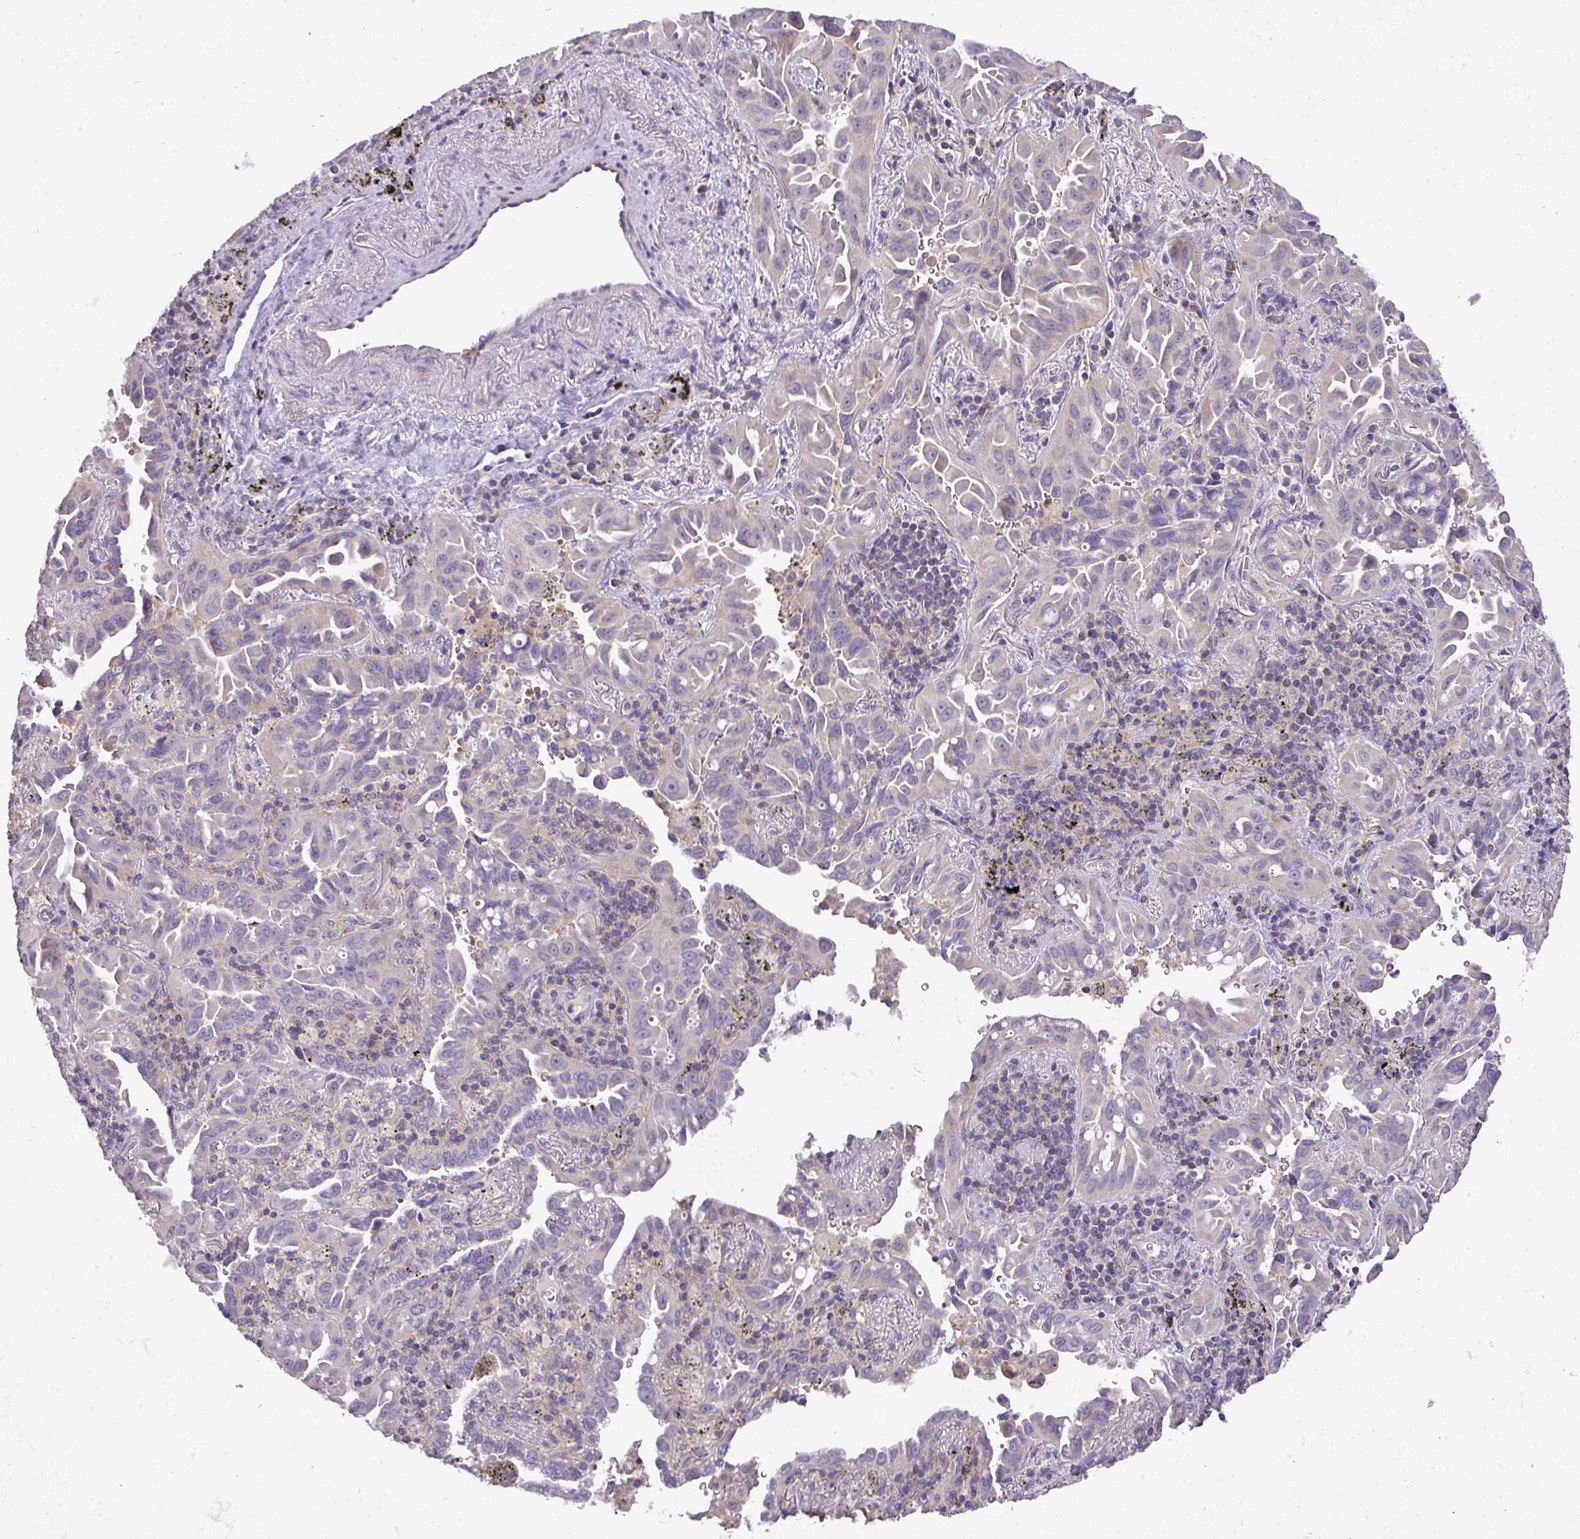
{"staining": {"intensity": "negative", "quantity": "none", "location": "none"}, "tissue": "lung cancer", "cell_type": "Tumor cells", "image_type": "cancer", "snomed": [{"axis": "morphology", "description": "Adenocarcinoma, NOS"}, {"axis": "topography", "description": "Lung"}], "caption": "Immunohistochemistry (IHC) image of lung cancer (adenocarcinoma) stained for a protein (brown), which exhibits no positivity in tumor cells.", "gene": "HOXC13", "patient": {"sex": "male", "age": 68}}